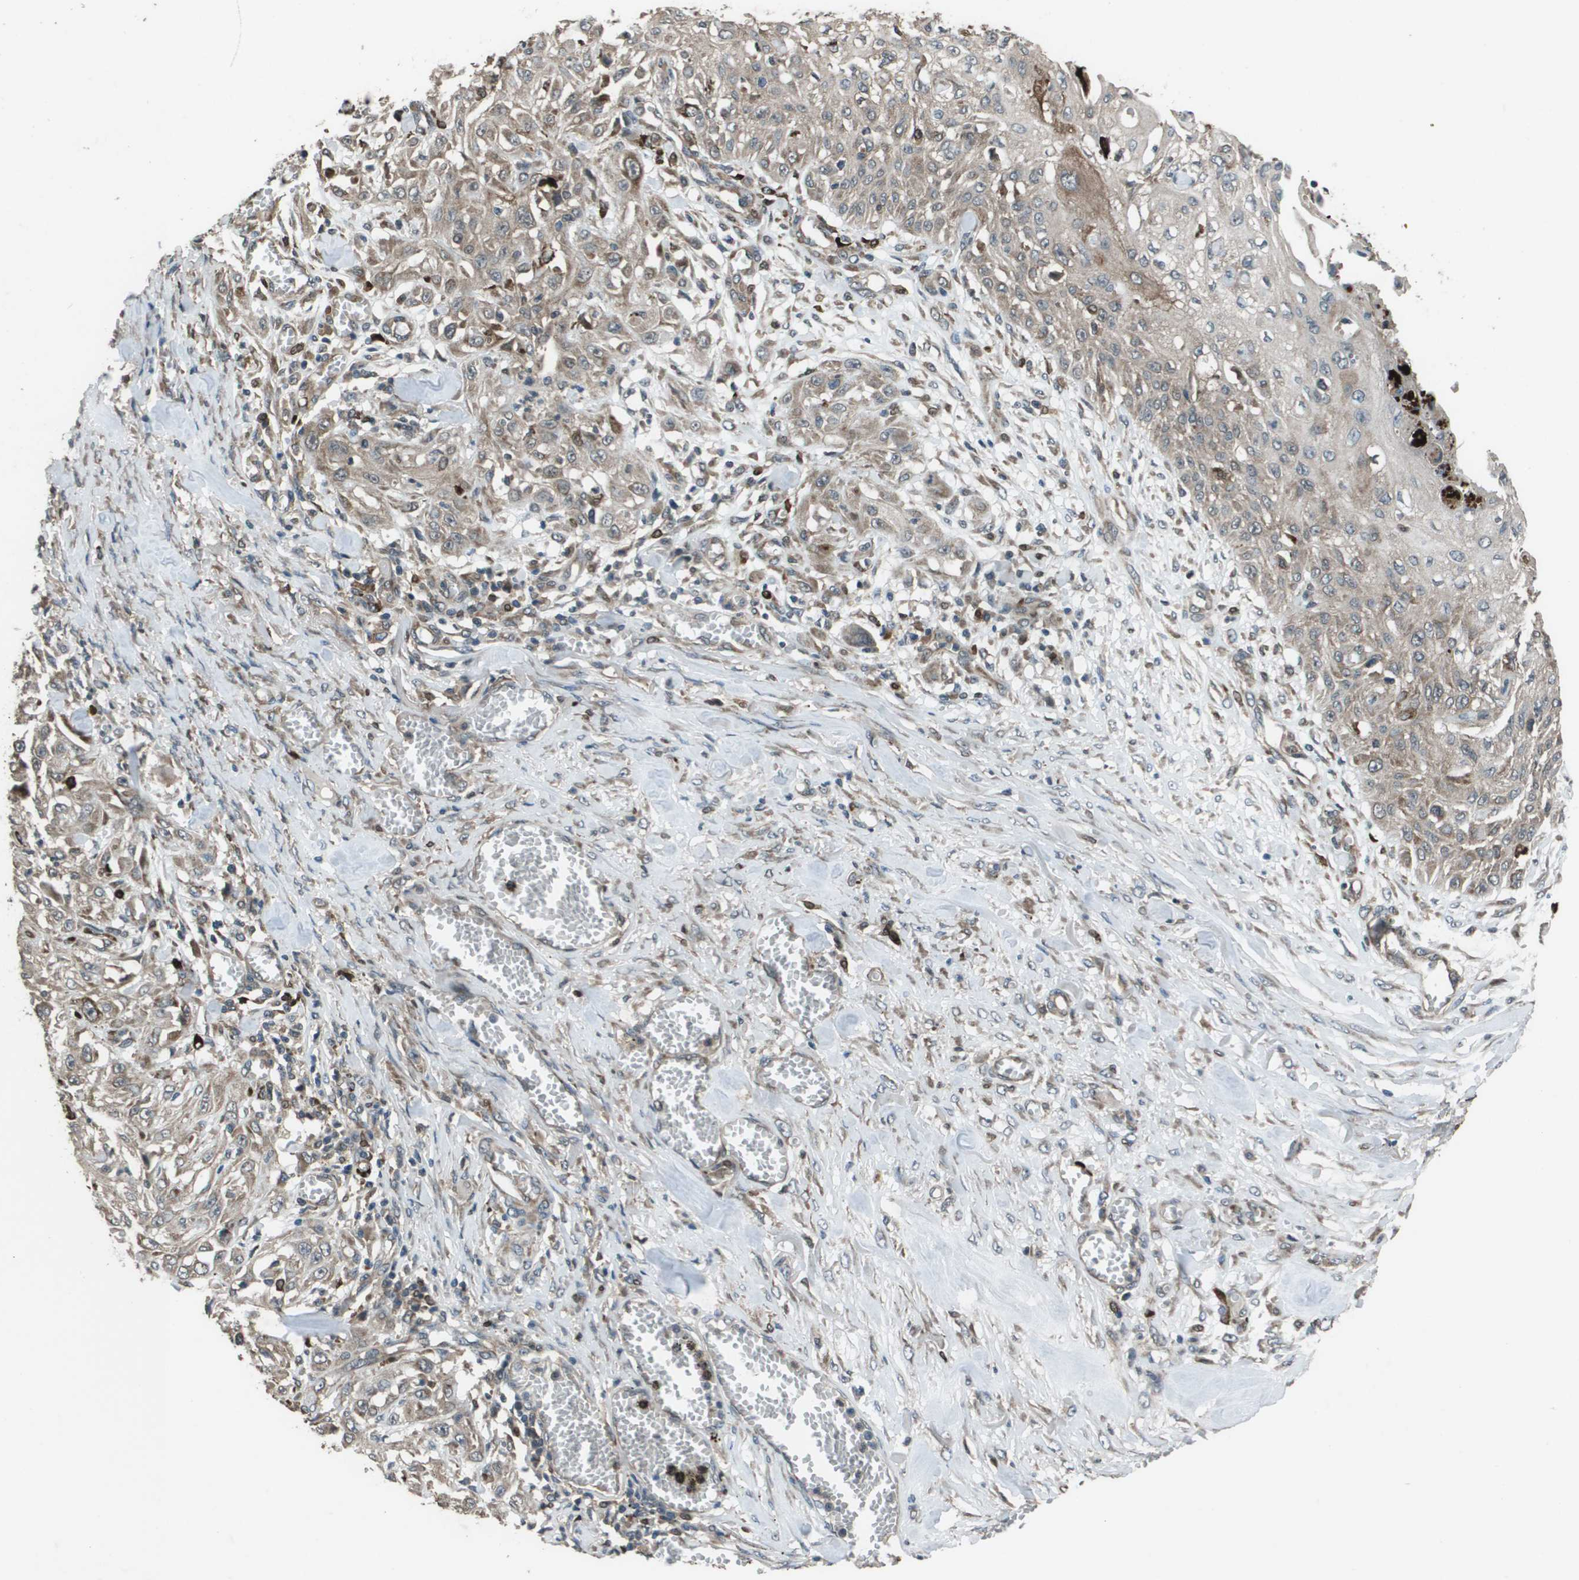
{"staining": {"intensity": "weak", "quantity": "<25%", "location": "cytoplasmic/membranous"}, "tissue": "skin cancer", "cell_type": "Tumor cells", "image_type": "cancer", "snomed": [{"axis": "morphology", "description": "Squamous cell carcinoma, NOS"}, {"axis": "morphology", "description": "Squamous cell carcinoma, metastatic, NOS"}, {"axis": "topography", "description": "Skin"}, {"axis": "topography", "description": "Lymph node"}], "caption": "DAB (3,3'-diaminobenzidine) immunohistochemical staining of human skin squamous cell carcinoma exhibits no significant positivity in tumor cells. (DAB (3,3'-diaminobenzidine) immunohistochemistry, high magnification).", "gene": "GOSR2", "patient": {"sex": "male", "age": 75}}